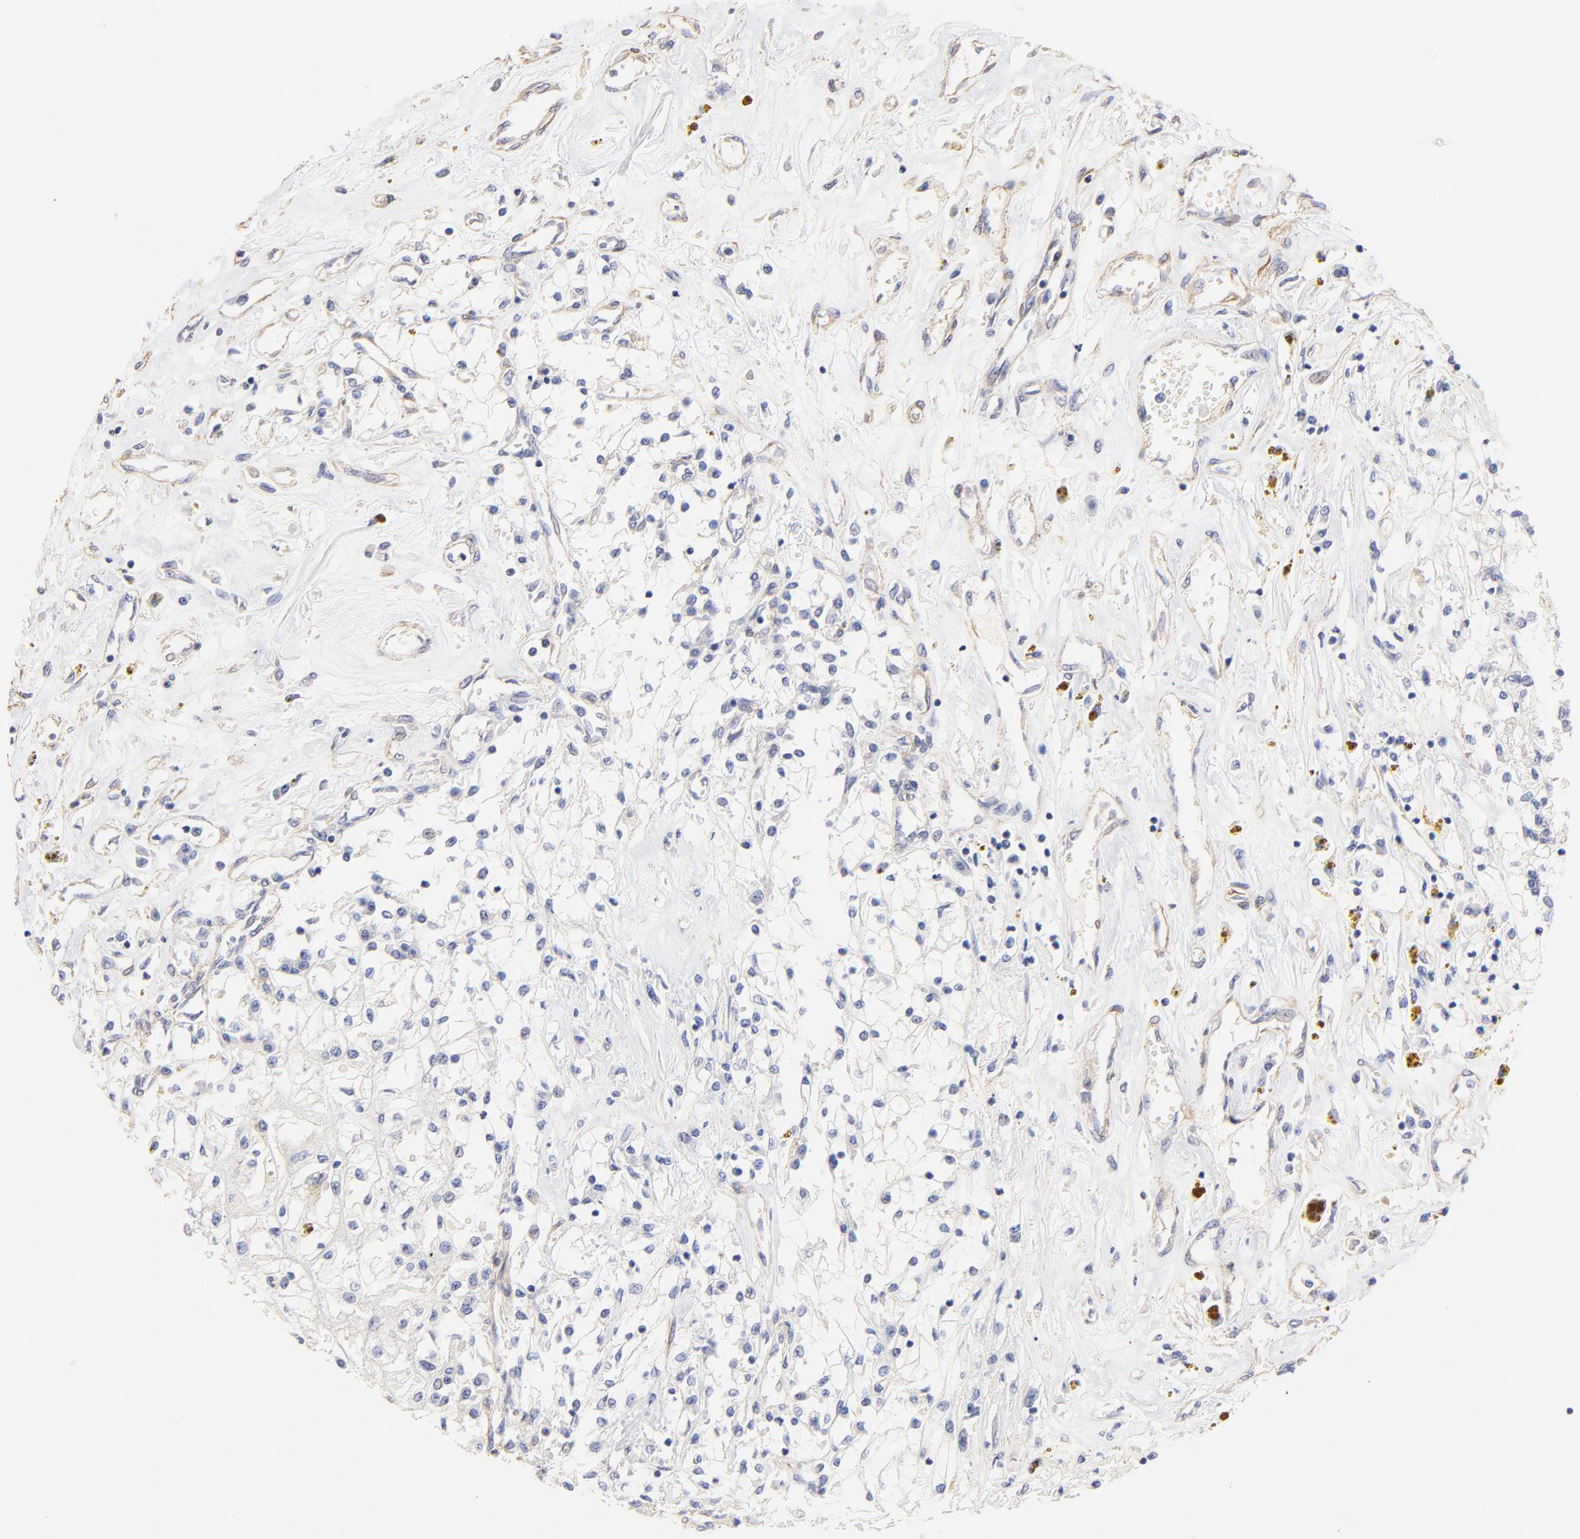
{"staining": {"intensity": "negative", "quantity": "none", "location": "none"}, "tissue": "renal cancer", "cell_type": "Tumor cells", "image_type": "cancer", "snomed": [{"axis": "morphology", "description": "Adenocarcinoma, NOS"}, {"axis": "topography", "description": "Kidney"}], "caption": "Immunohistochemistry image of neoplastic tissue: adenocarcinoma (renal) stained with DAB demonstrates no significant protein positivity in tumor cells. Nuclei are stained in blue.", "gene": "ACTRT1", "patient": {"sex": "male", "age": 78}}